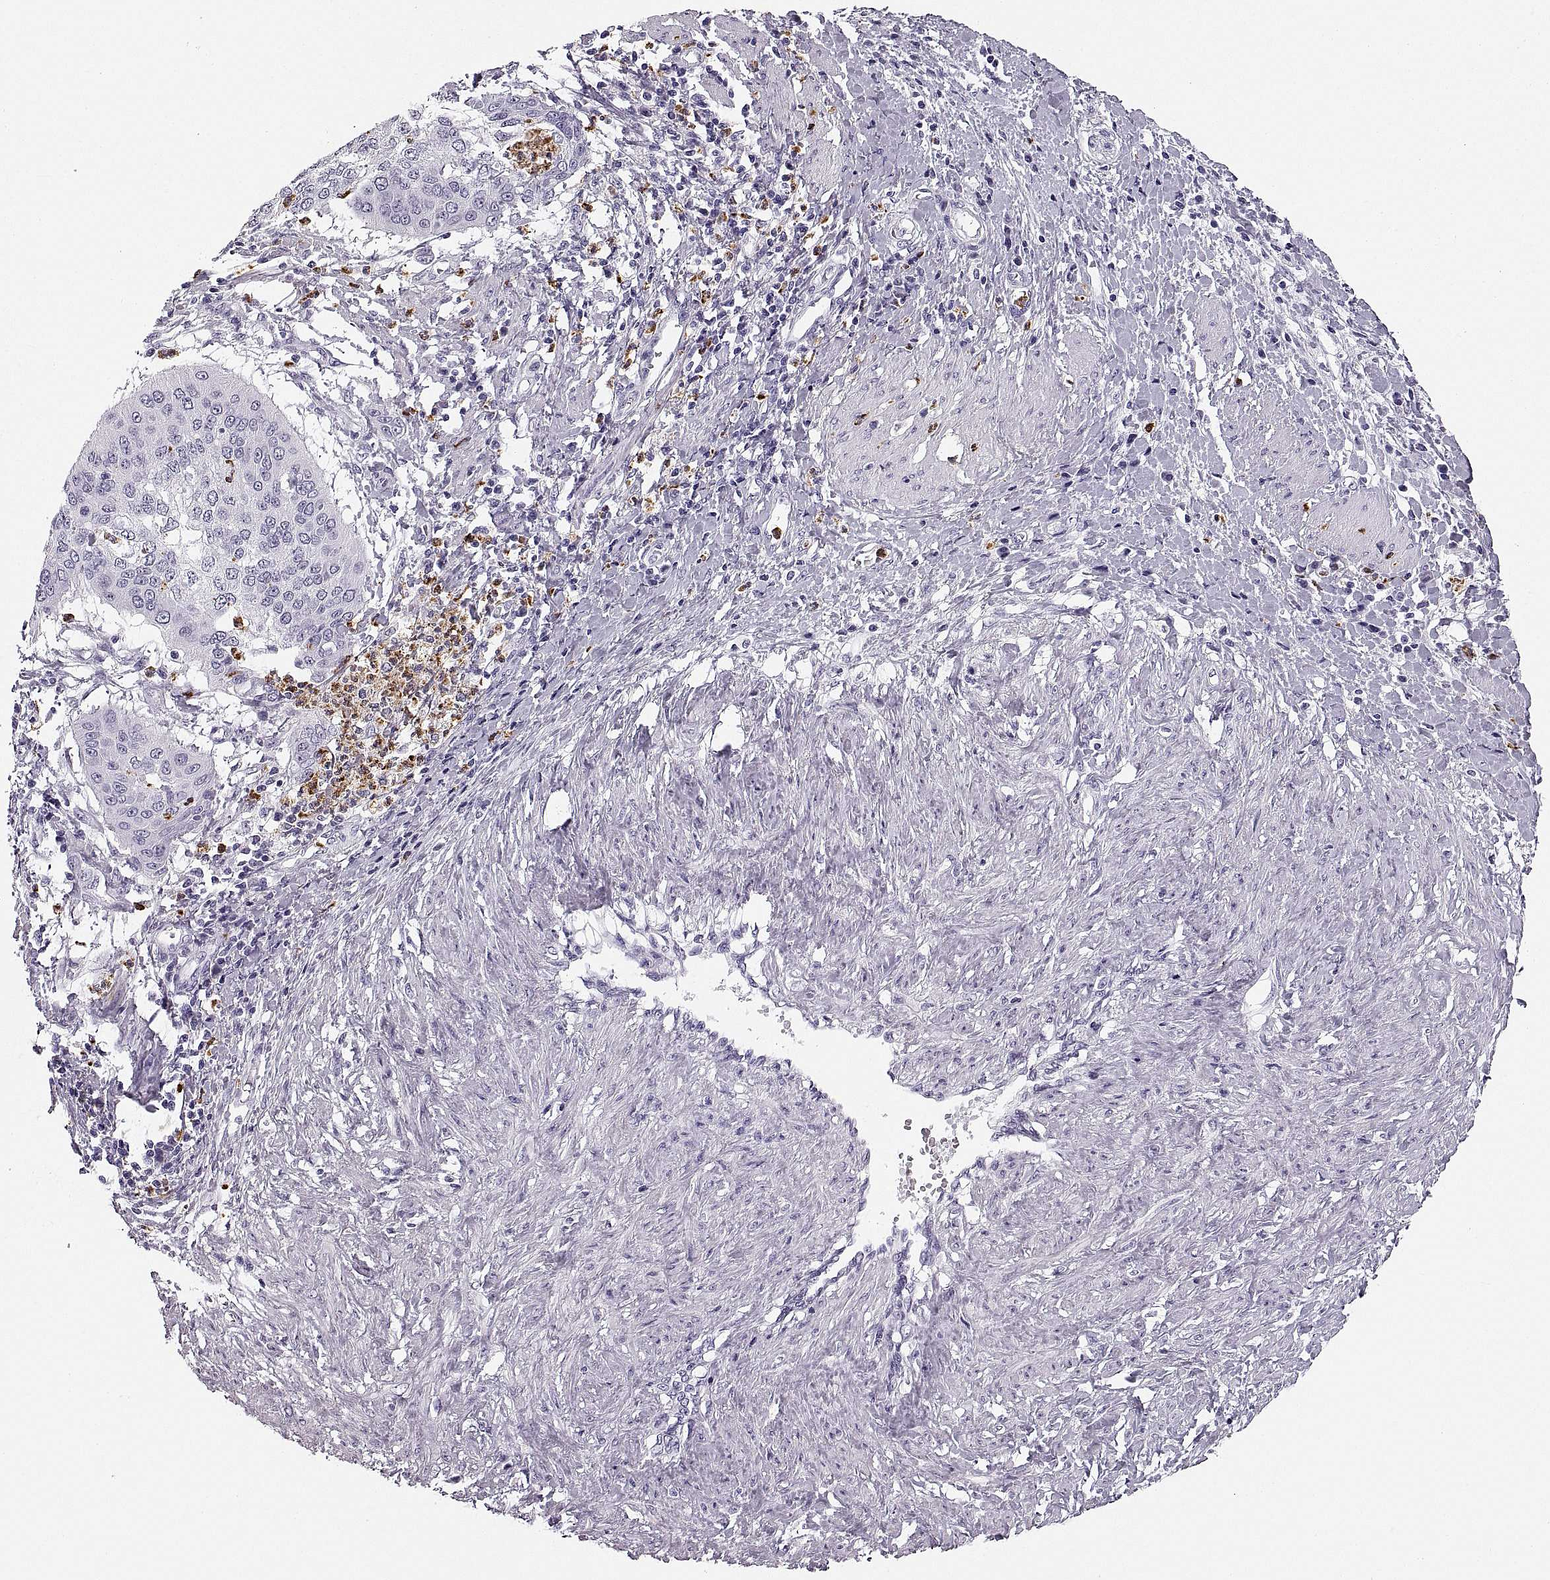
{"staining": {"intensity": "negative", "quantity": "none", "location": "none"}, "tissue": "cervical cancer", "cell_type": "Tumor cells", "image_type": "cancer", "snomed": [{"axis": "morphology", "description": "Squamous cell carcinoma, NOS"}, {"axis": "topography", "description": "Cervix"}], "caption": "Cervical cancer (squamous cell carcinoma) stained for a protein using IHC reveals no positivity tumor cells.", "gene": "MILR1", "patient": {"sex": "female", "age": 39}}